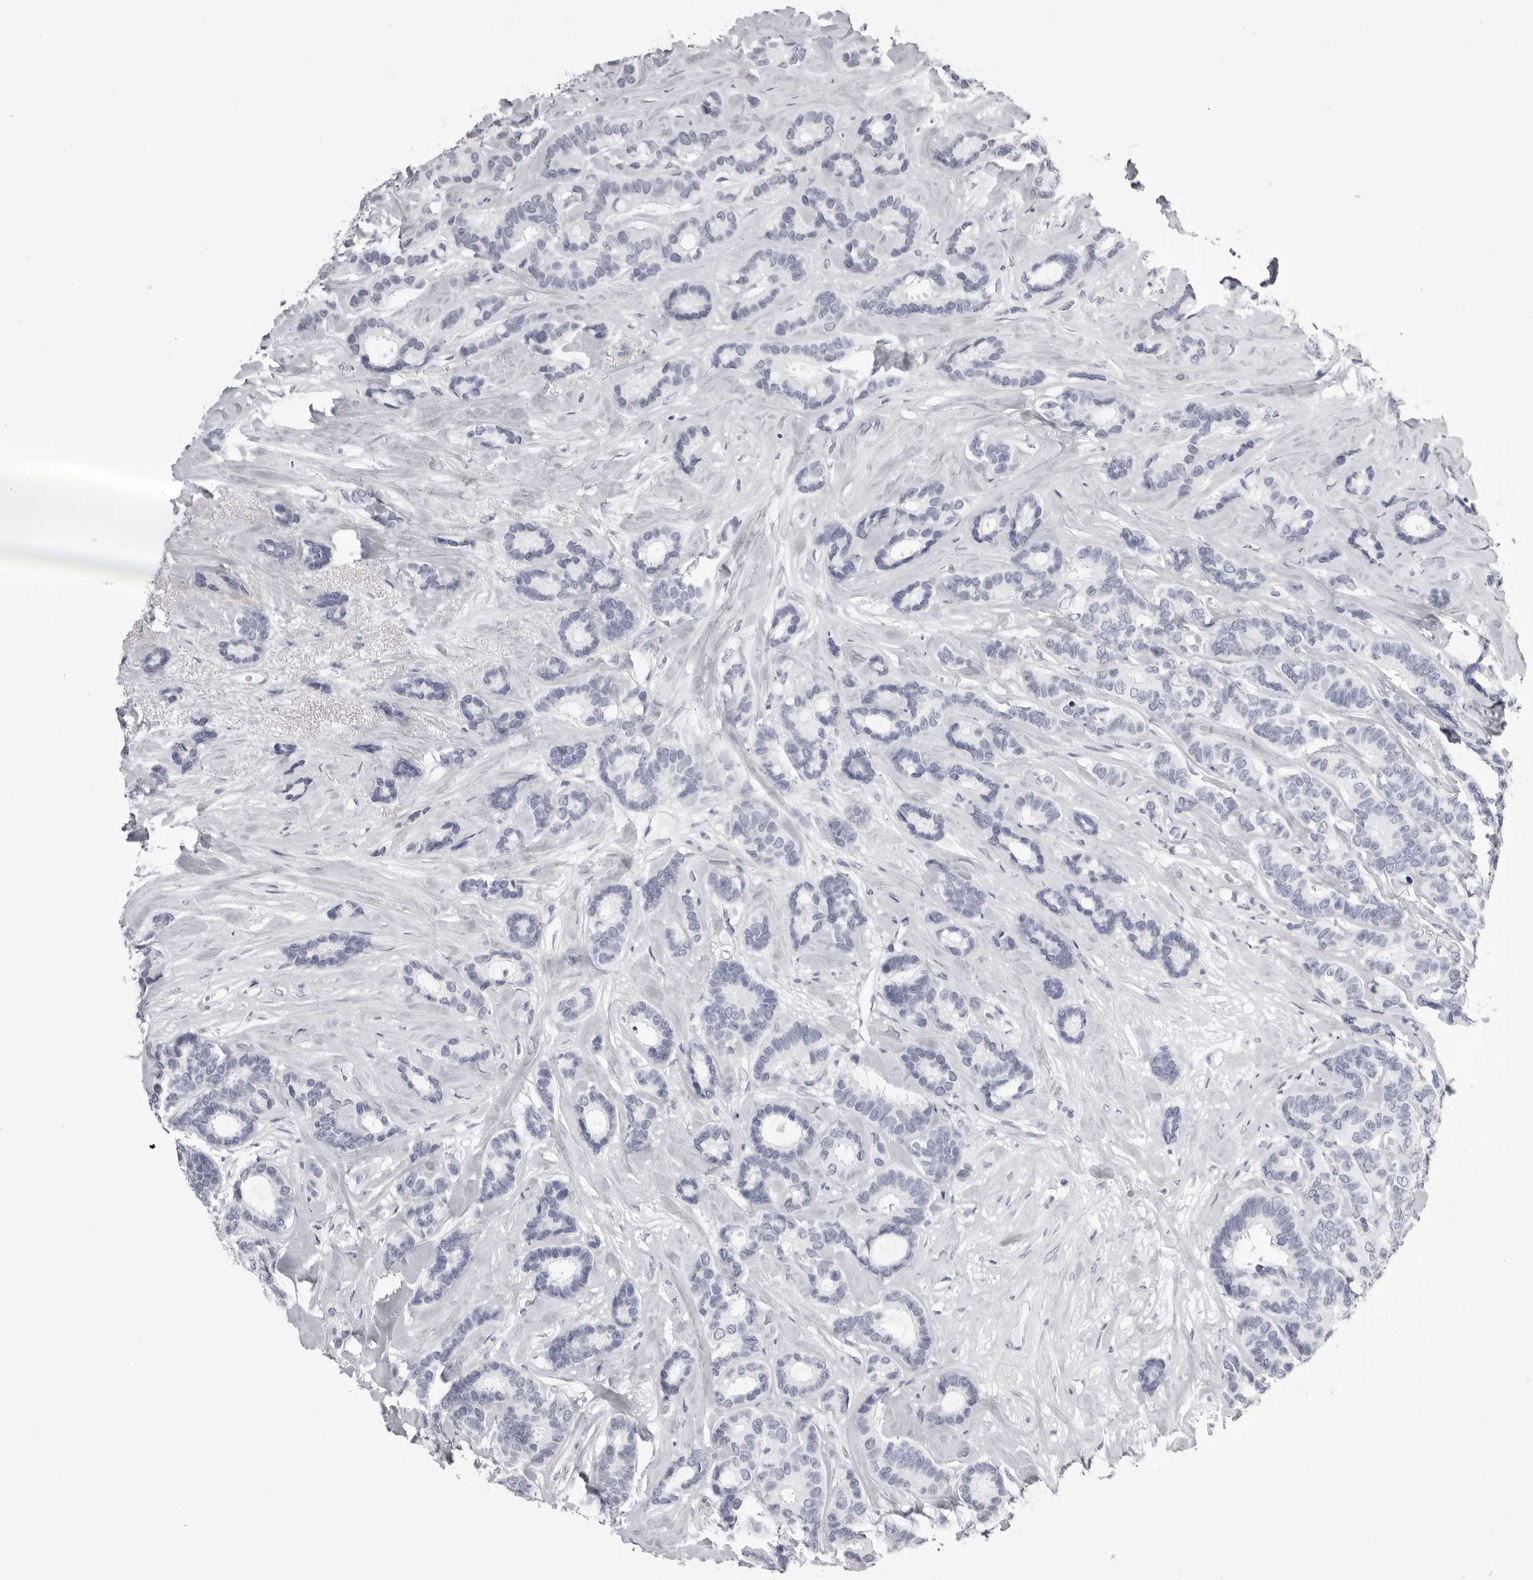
{"staining": {"intensity": "negative", "quantity": "none", "location": "none"}, "tissue": "breast cancer", "cell_type": "Tumor cells", "image_type": "cancer", "snomed": [{"axis": "morphology", "description": "Duct carcinoma"}, {"axis": "topography", "description": "Breast"}], "caption": "The micrograph shows no staining of tumor cells in breast intraductal carcinoma. (DAB IHC visualized using brightfield microscopy, high magnification).", "gene": "RHO", "patient": {"sex": "female", "age": 87}}